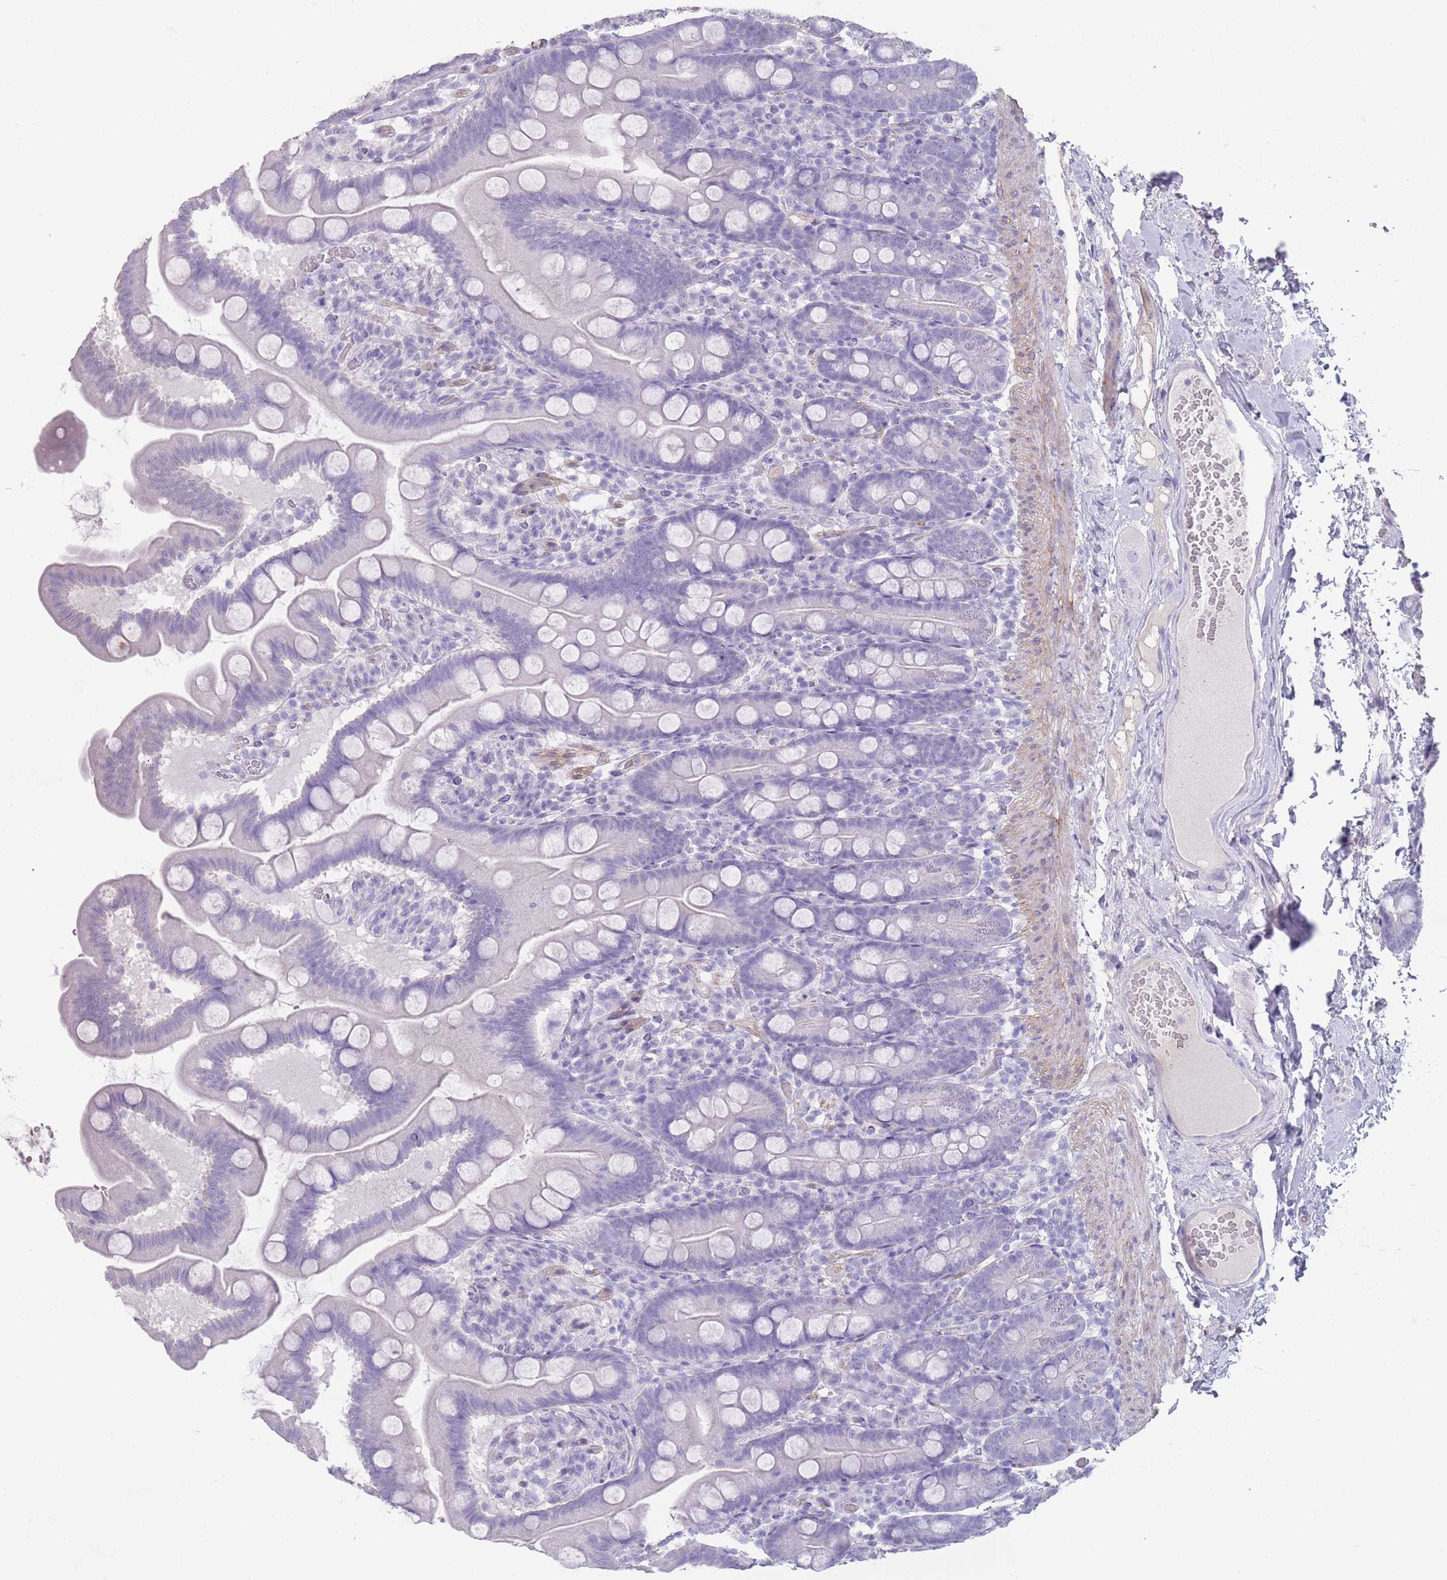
{"staining": {"intensity": "negative", "quantity": "none", "location": "none"}, "tissue": "small intestine", "cell_type": "Glandular cells", "image_type": "normal", "snomed": [{"axis": "morphology", "description": "Normal tissue, NOS"}, {"axis": "topography", "description": "Small intestine"}], "caption": "Immunohistochemistry photomicrograph of unremarkable small intestine: human small intestine stained with DAB reveals no significant protein staining in glandular cells.", "gene": "RHBG", "patient": {"sex": "female", "age": 68}}